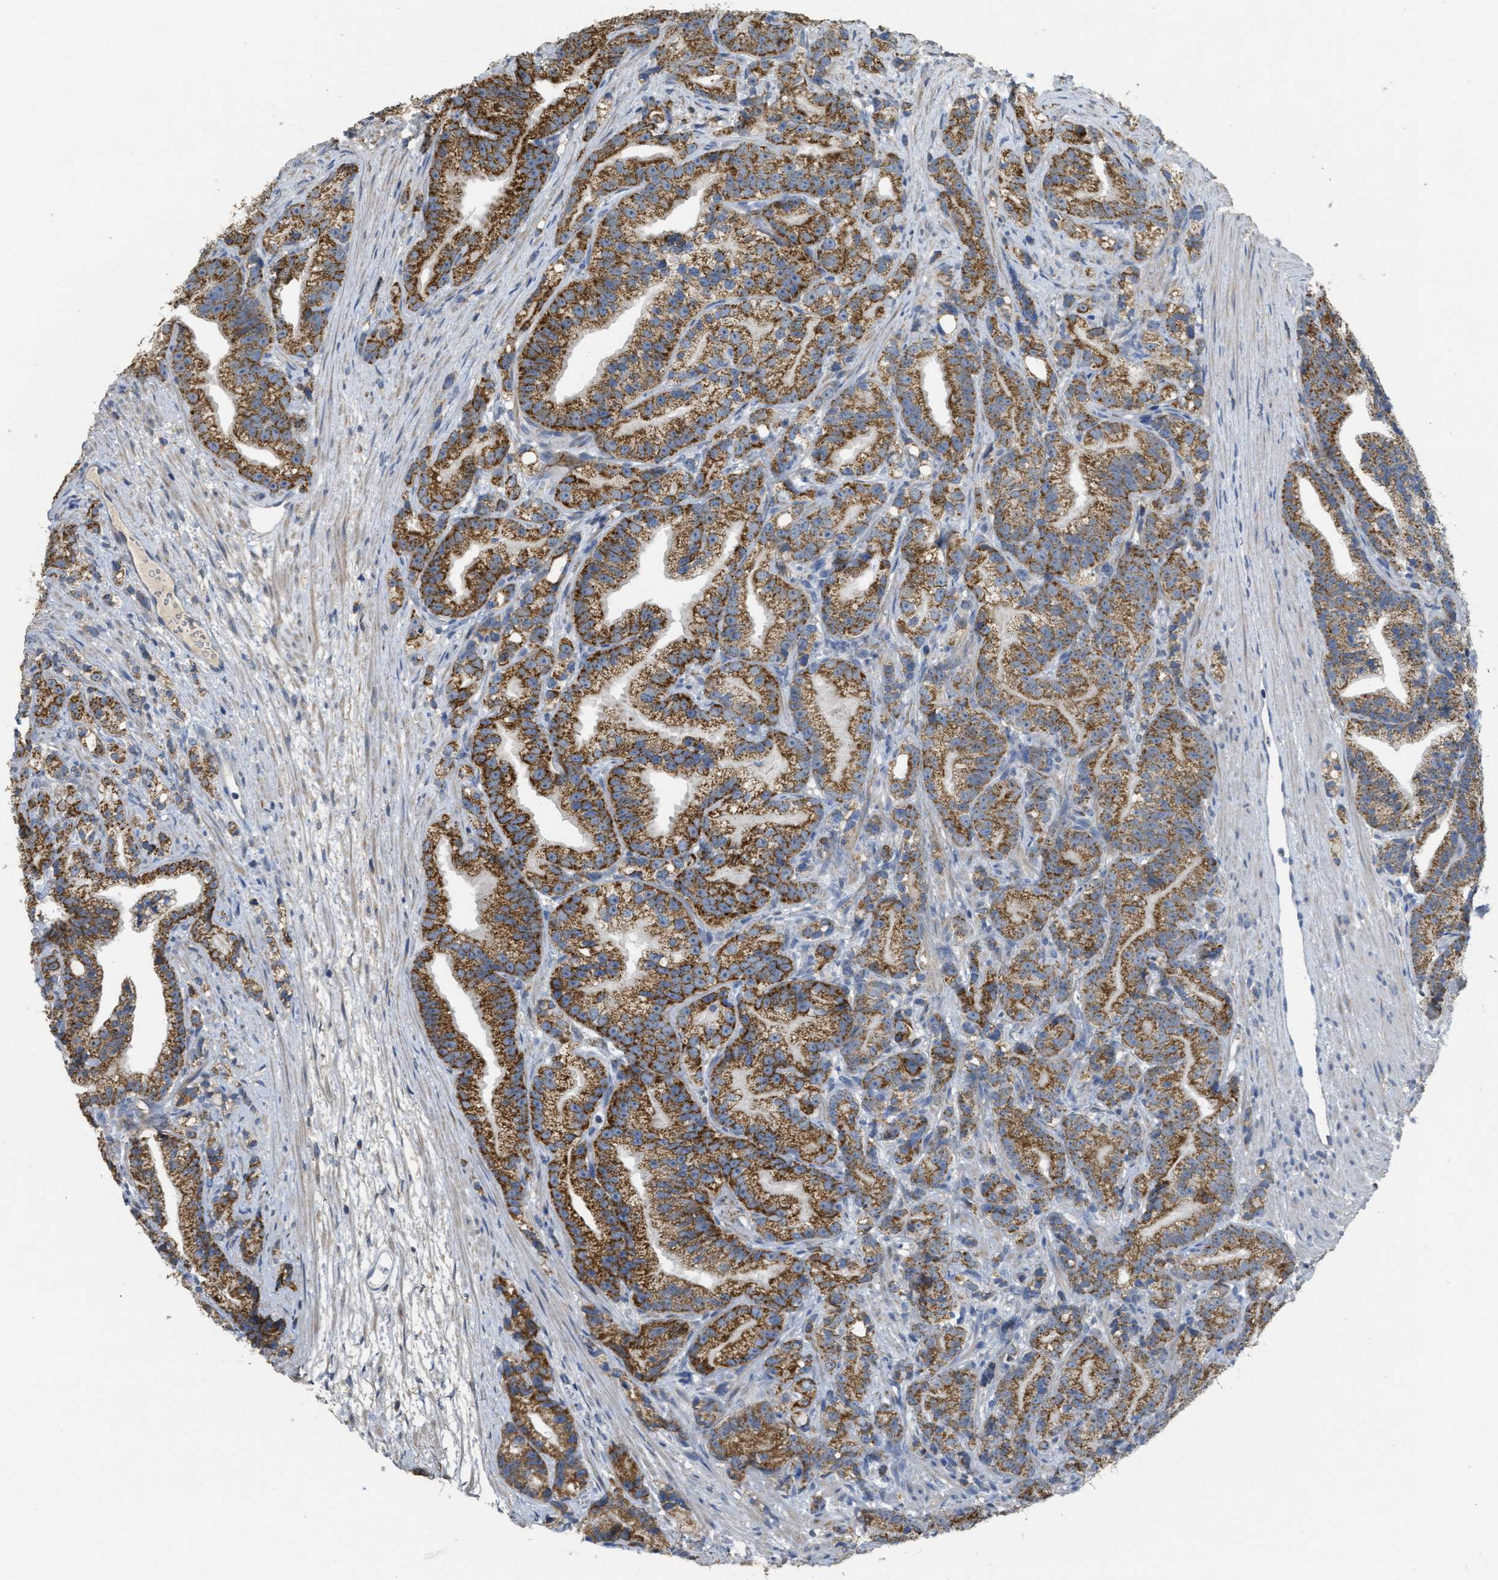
{"staining": {"intensity": "strong", "quantity": ">75%", "location": "cytoplasmic/membranous"}, "tissue": "prostate cancer", "cell_type": "Tumor cells", "image_type": "cancer", "snomed": [{"axis": "morphology", "description": "Adenocarcinoma, Low grade"}, {"axis": "topography", "description": "Prostate"}], "caption": "Human low-grade adenocarcinoma (prostate) stained with a brown dye demonstrates strong cytoplasmic/membranous positive staining in approximately >75% of tumor cells.", "gene": "SFXN2", "patient": {"sex": "male", "age": 89}}